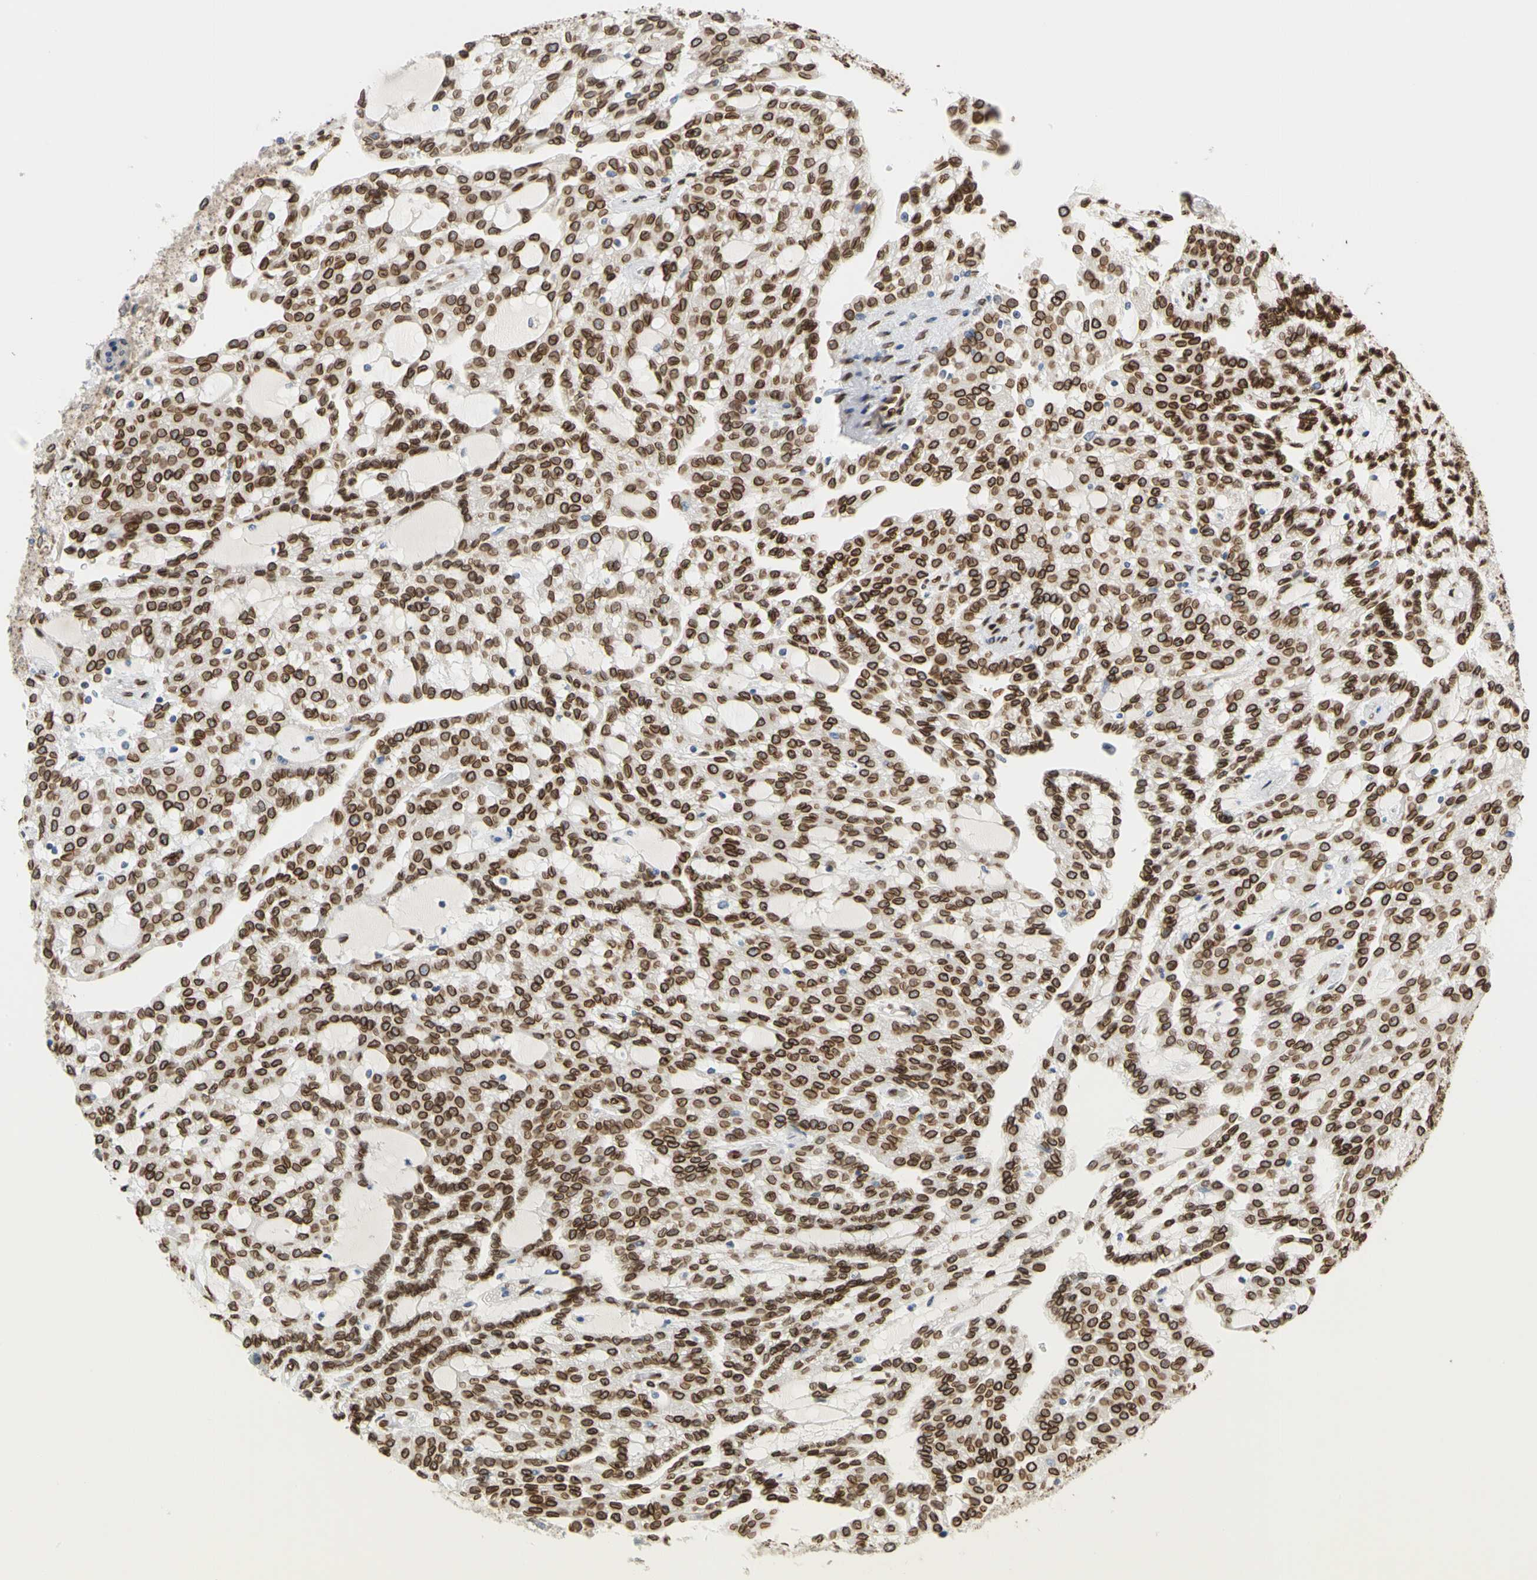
{"staining": {"intensity": "strong", "quantity": ">75%", "location": "cytoplasmic/membranous,nuclear"}, "tissue": "renal cancer", "cell_type": "Tumor cells", "image_type": "cancer", "snomed": [{"axis": "morphology", "description": "Adenocarcinoma, NOS"}, {"axis": "topography", "description": "Kidney"}], "caption": "DAB (3,3'-diaminobenzidine) immunohistochemical staining of renal cancer reveals strong cytoplasmic/membranous and nuclear protein expression in approximately >75% of tumor cells. (DAB IHC, brown staining for protein, blue staining for nuclei).", "gene": "SUN1", "patient": {"sex": "male", "age": 63}}